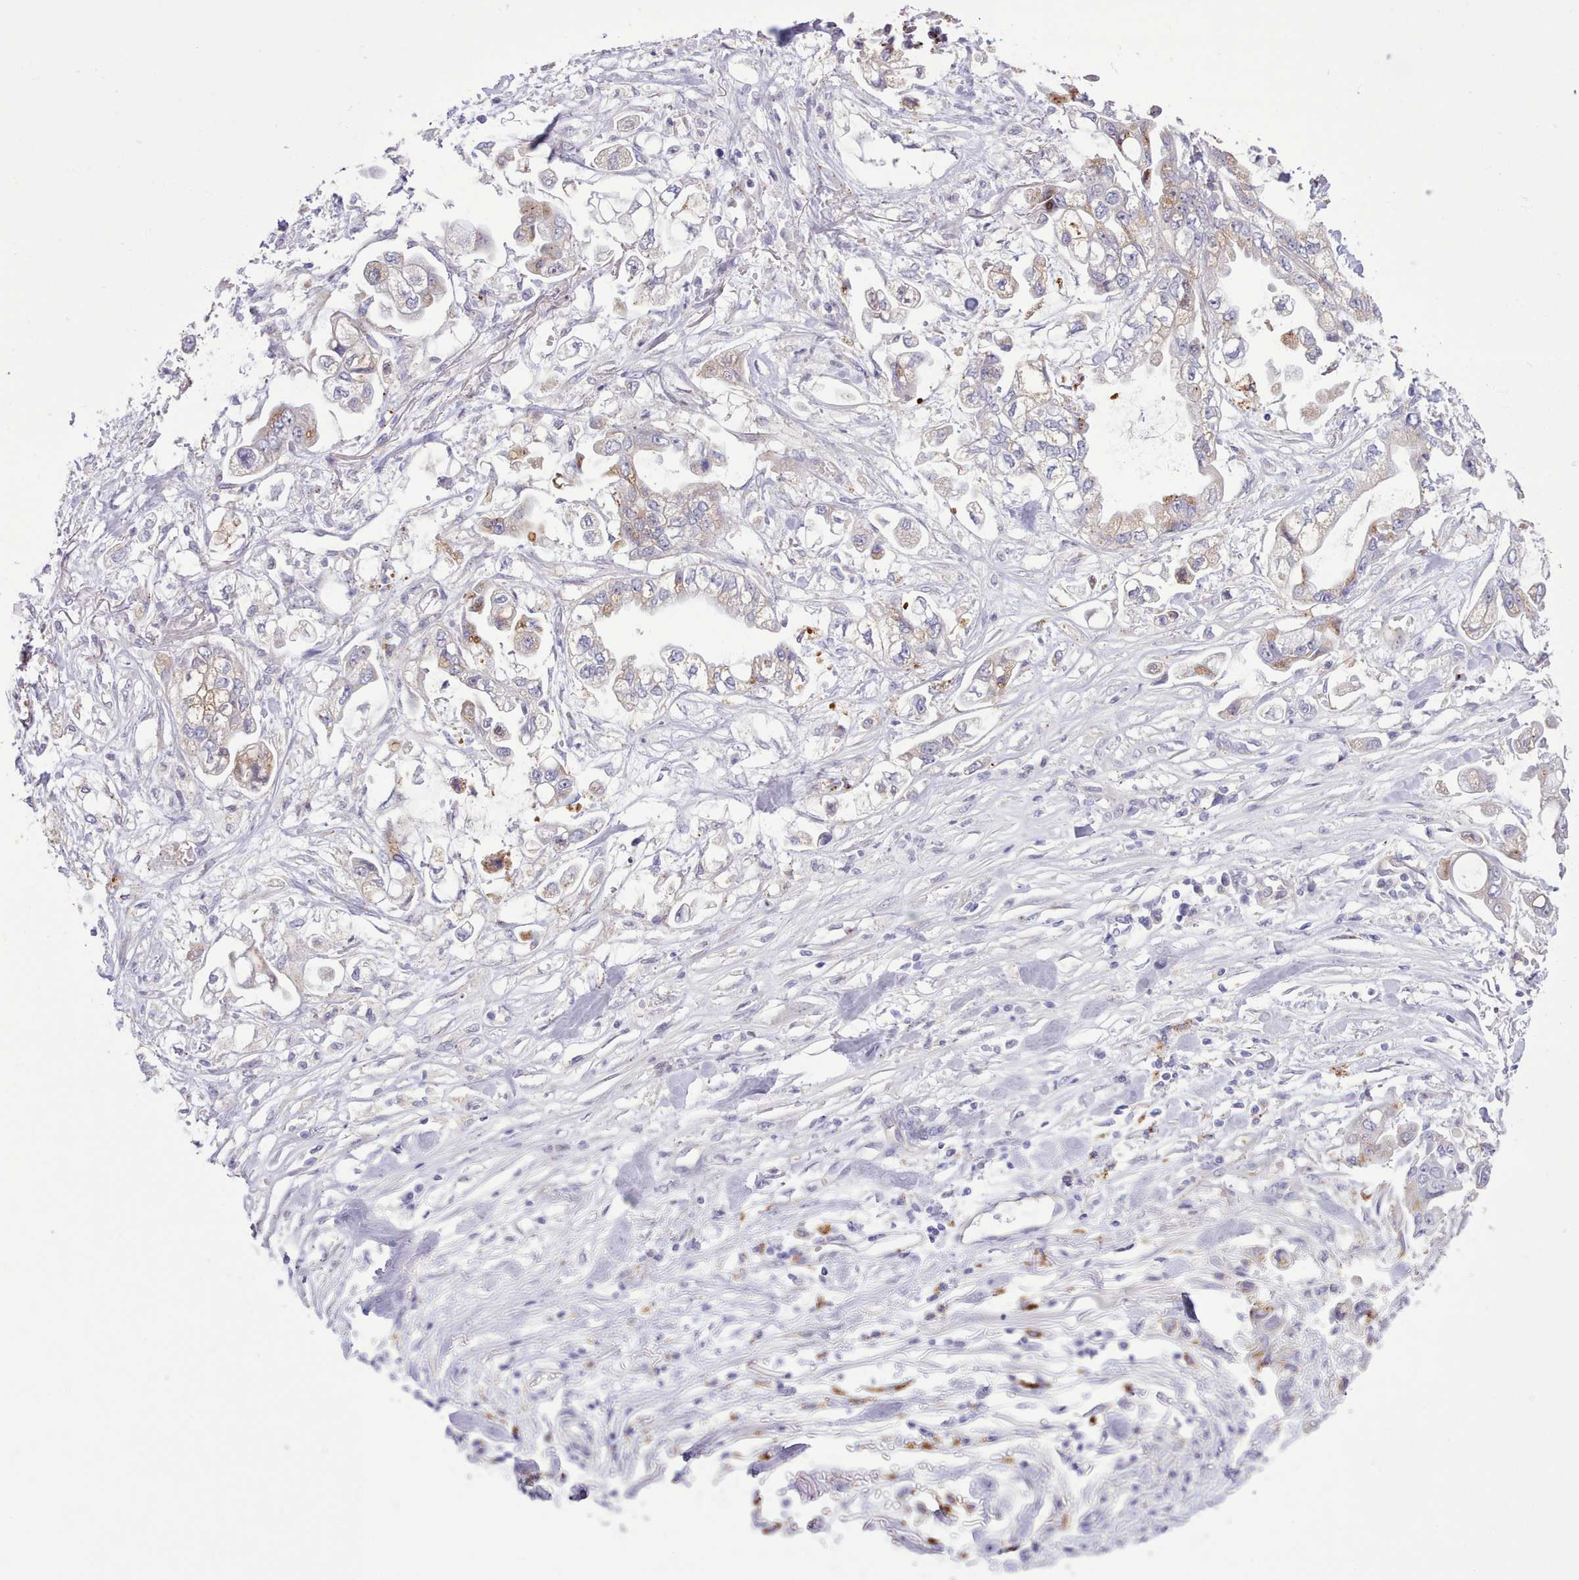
{"staining": {"intensity": "moderate", "quantity": "25%-75%", "location": "cytoplasmic/membranous"}, "tissue": "stomach cancer", "cell_type": "Tumor cells", "image_type": "cancer", "snomed": [{"axis": "morphology", "description": "Adenocarcinoma, NOS"}, {"axis": "topography", "description": "Stomach"}], "caption": "A brown stain labels moderate cytoplasmic/membranous positivity of a protein in stomach cancer (adenocarcinoma) tumor cells.", "gene": "SRD5A1", "patient": {"sex": "male", "age": 62}}